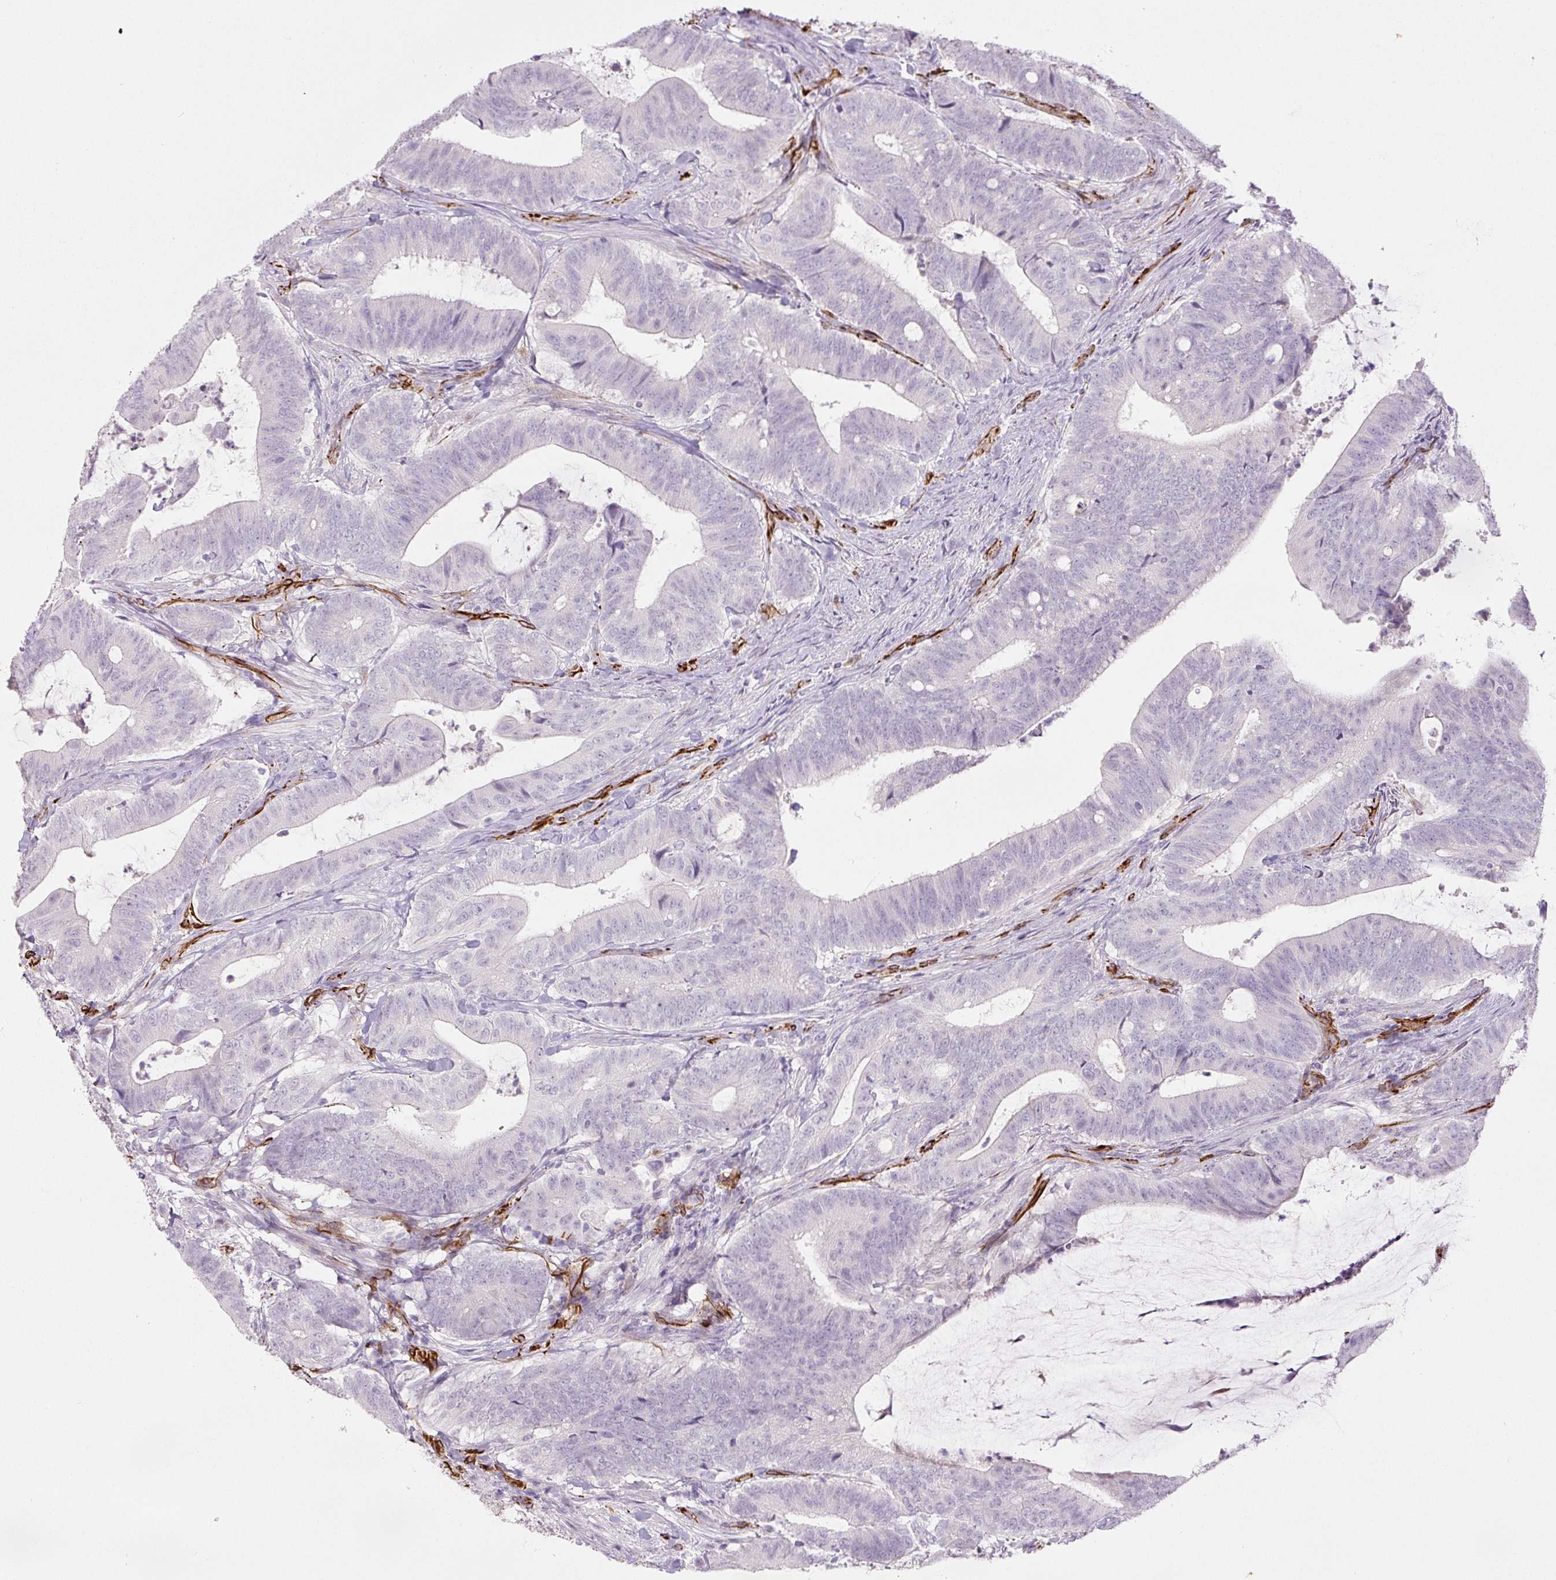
{"staining": {"intensity": "negative", "quantity": "none", "location": "none"}, "tissue": "colorectal cancer", "cell_type": "Tumor cells", "image_type": "cancer", "snomed": [{"axis": "morphology", "description": "Adenocarcinoma, NOS"}, {"axis": "topography", "description": "Colon"}], "caption": "Tumor cells show no significant expression in colorectal adenocarcinoma.", "gene": "NES", "patient": {"sex": "female", "age": 43}}